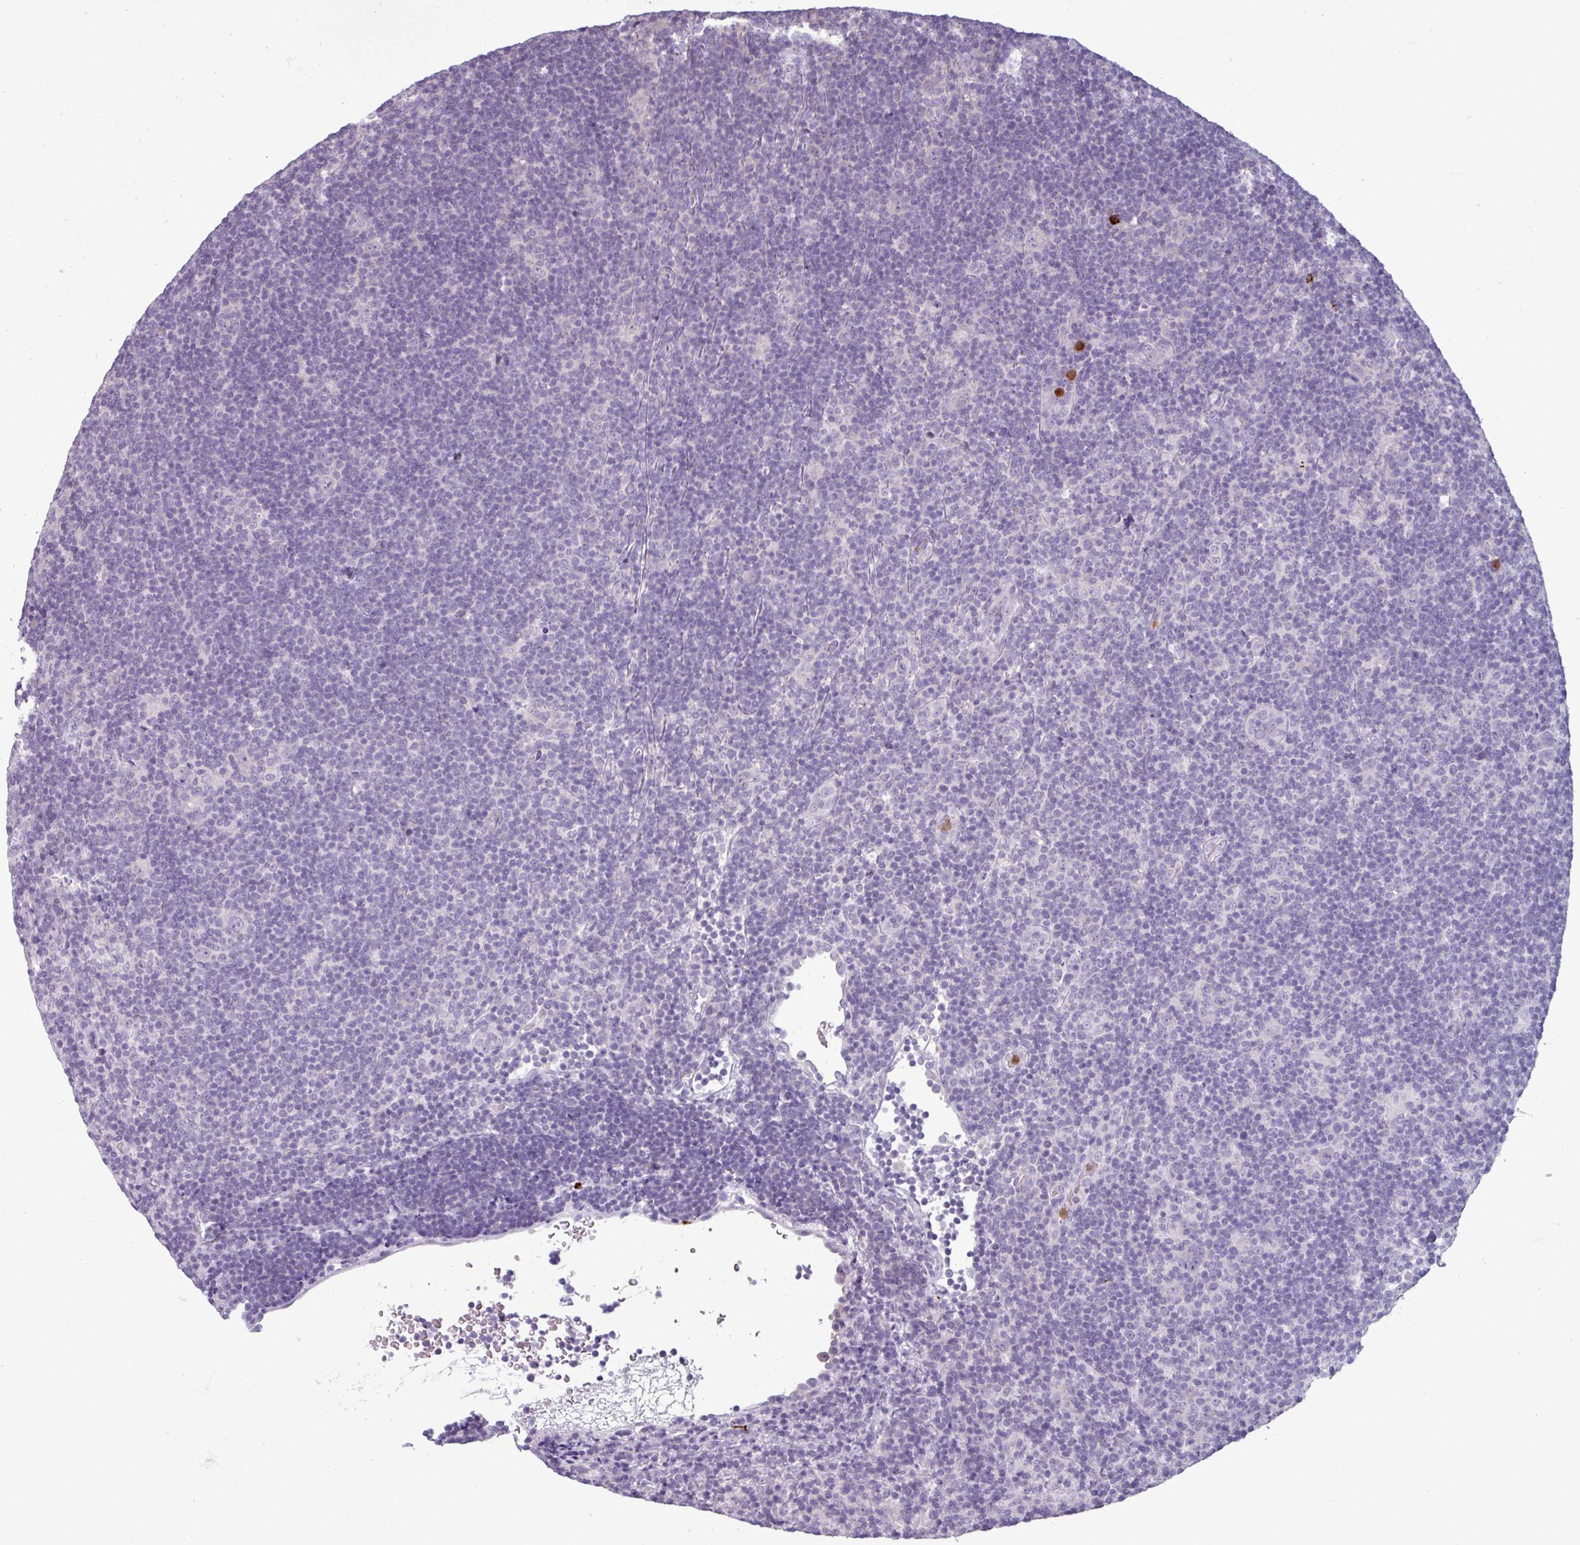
{"staining": {"intensity": "negative", "quantity": "none", "location": "none"}, "tissue": "lymphoma", "cell_type": "Tumor cells", "image_type": "cancer", "snomed": [{"axis": "morphology", "description": "Hodgkin's disease, NOS"}, {"axis": "topography", "description": "Lymph node"}], "caption": "Tumor cells show no significant expression in Hodgkin's disease.", "gene": "TRIM39", "patient": {"sex": "female", "age": 57}}